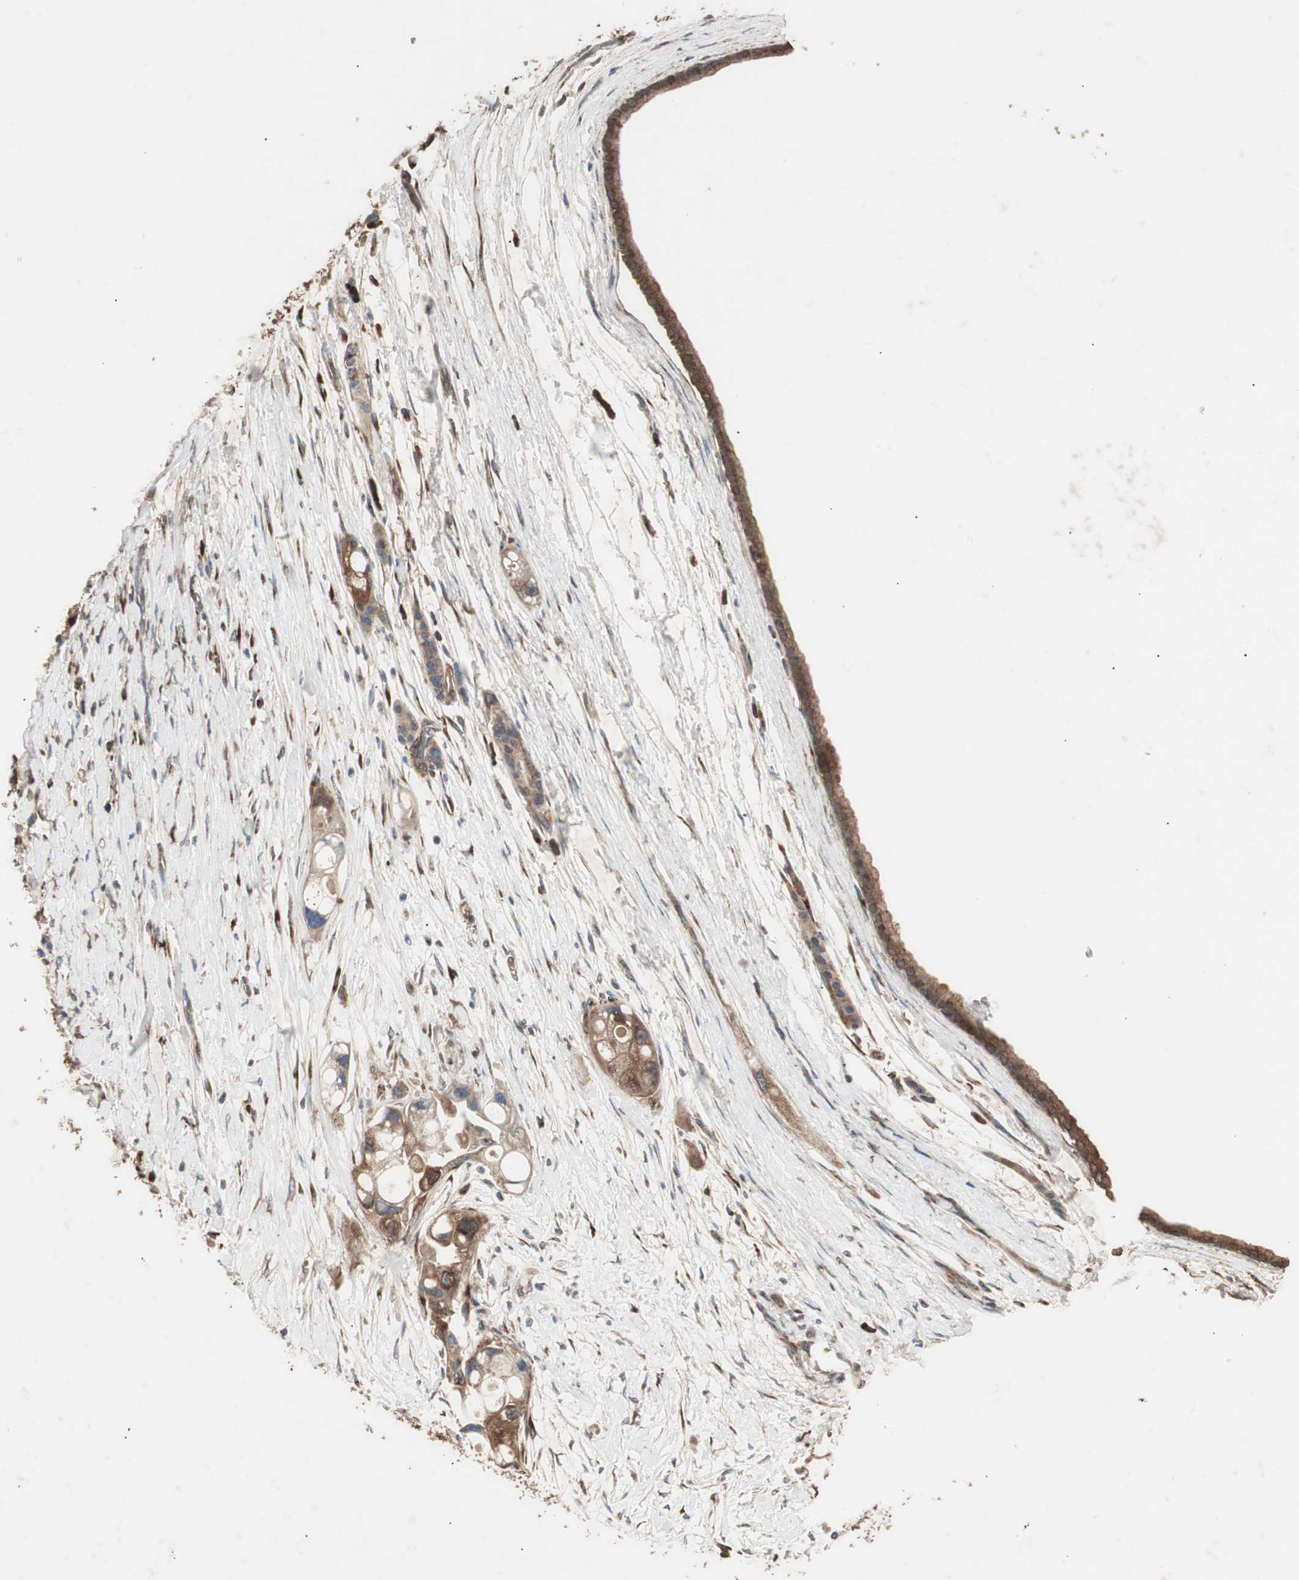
{"staining": {"intensity": "moderate", "quantity": ">75%", "location": "cytoplasmic/membranous"}, "tissue": "pancreatic cancer", "cell_type": "Tumor cells", "image_type": "cancer", "snomed": [{"axis": "morphology", "description": "Adenocarcinoma, NOS"}, {"axis": "topography", "description": "Pancreas"}], "caption": "The immunohistochemical stain labels moderate cytoplasmic/membranous positivity in tumor cells of pancreatic adenocarcinoma tissue. (DAB IHC with brightfield microscopy, high magnification).", "gene": "LZTS1", "patient": {"sex": "female", "age": 77}}